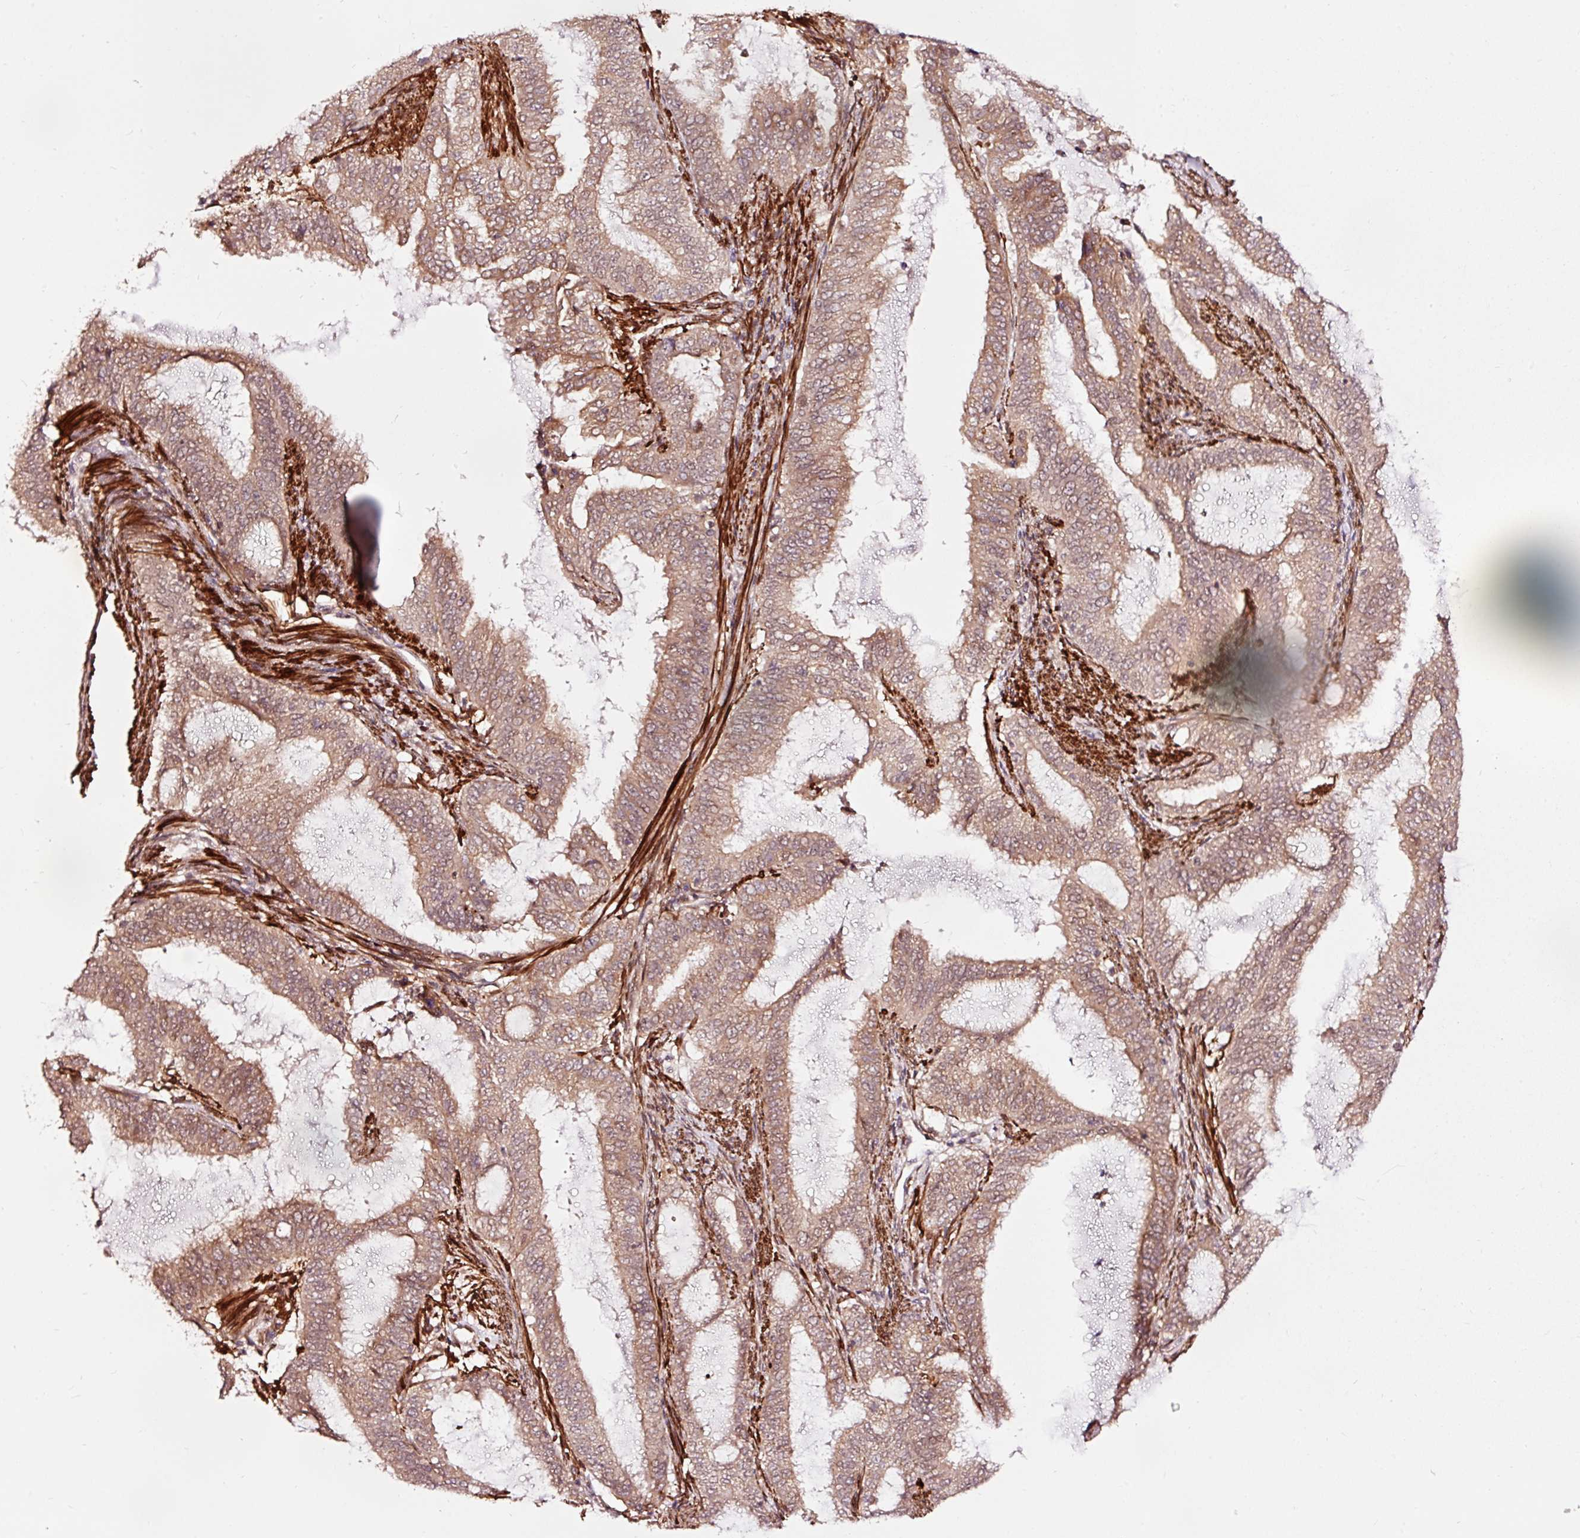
{"staining": {"intensity": "moderate", "quantity": ">75%", "location": "cytoplasmic/membranous"}, "tissue": "endometrial cancer", "cell_type": "Tumor cells", "image_type": "cancer", "snomed": [{"axis": "morphology", "description": "Adenocarcinoma, NOS"}, {"axis": "topography", "description": "Endometrium"}], "caption": "Protein staining by immunohistochemistry (IHC) exhibits moderate cytoplasmic/membranous positivity in approximately >75% of tumor cells in endometrial adenocarcinoma.", "gene": "TPM1", "patient": {"sex": "female", "age": 51}}